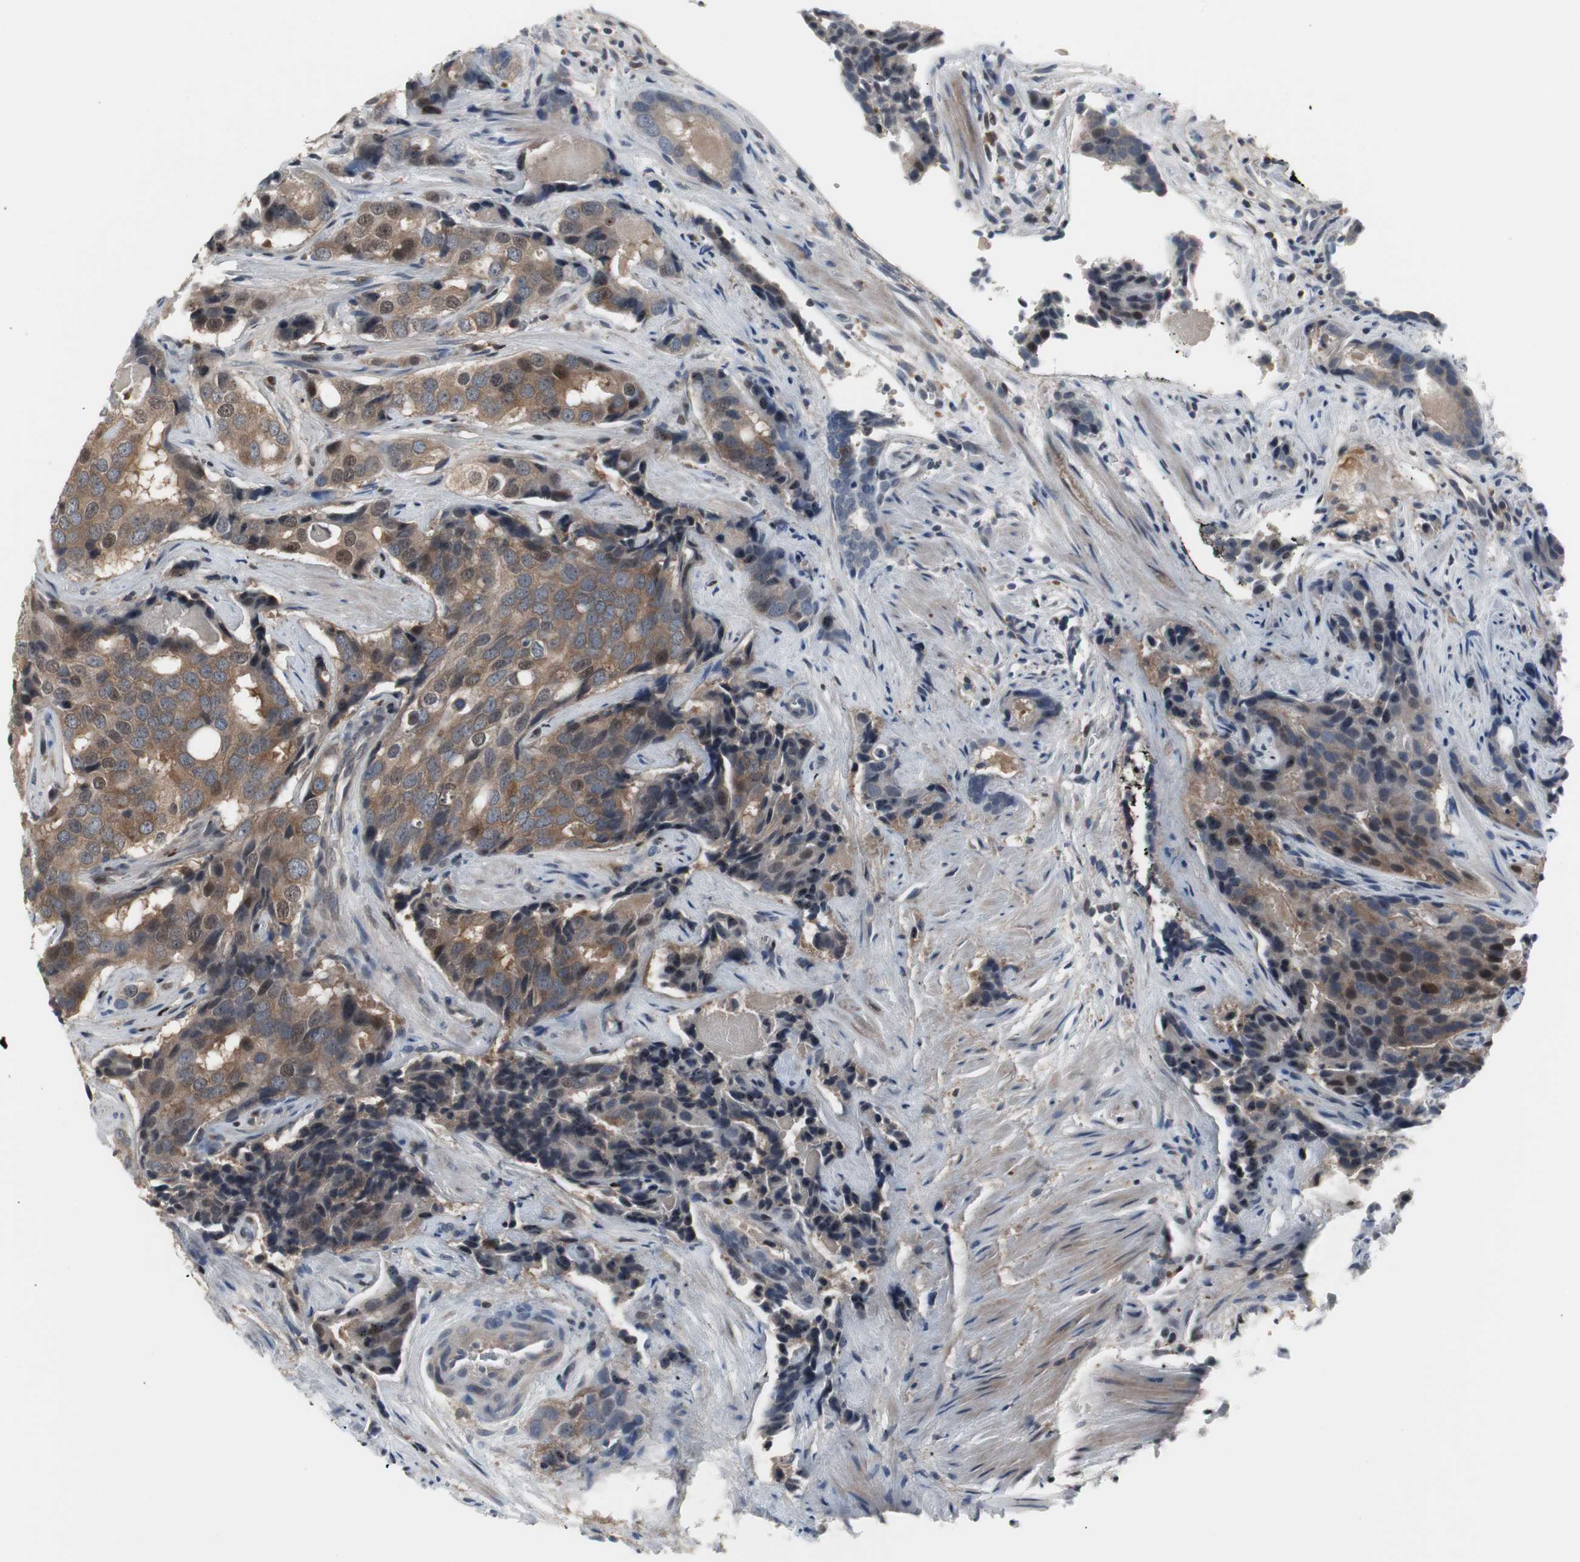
{"staining": {"intensity": "moderate", "quantity": ">75%", "location": "cytoplasmic/membranous"}, "tissue": "prostate cancer", "cell_type": "Tumor cells", "image_type": "cancer", "snomed": [{"axis": "morphology", "description": "Adenocarcinoma, High grade"}, {"axis": "topography", "description": "Prostate"}], "caption": "Human prostate cancer stained with a protein marker exhibits moderate staining in tumor cells.", "gene": "GRK2", "patient": {"sex": "male", "age": 58}}